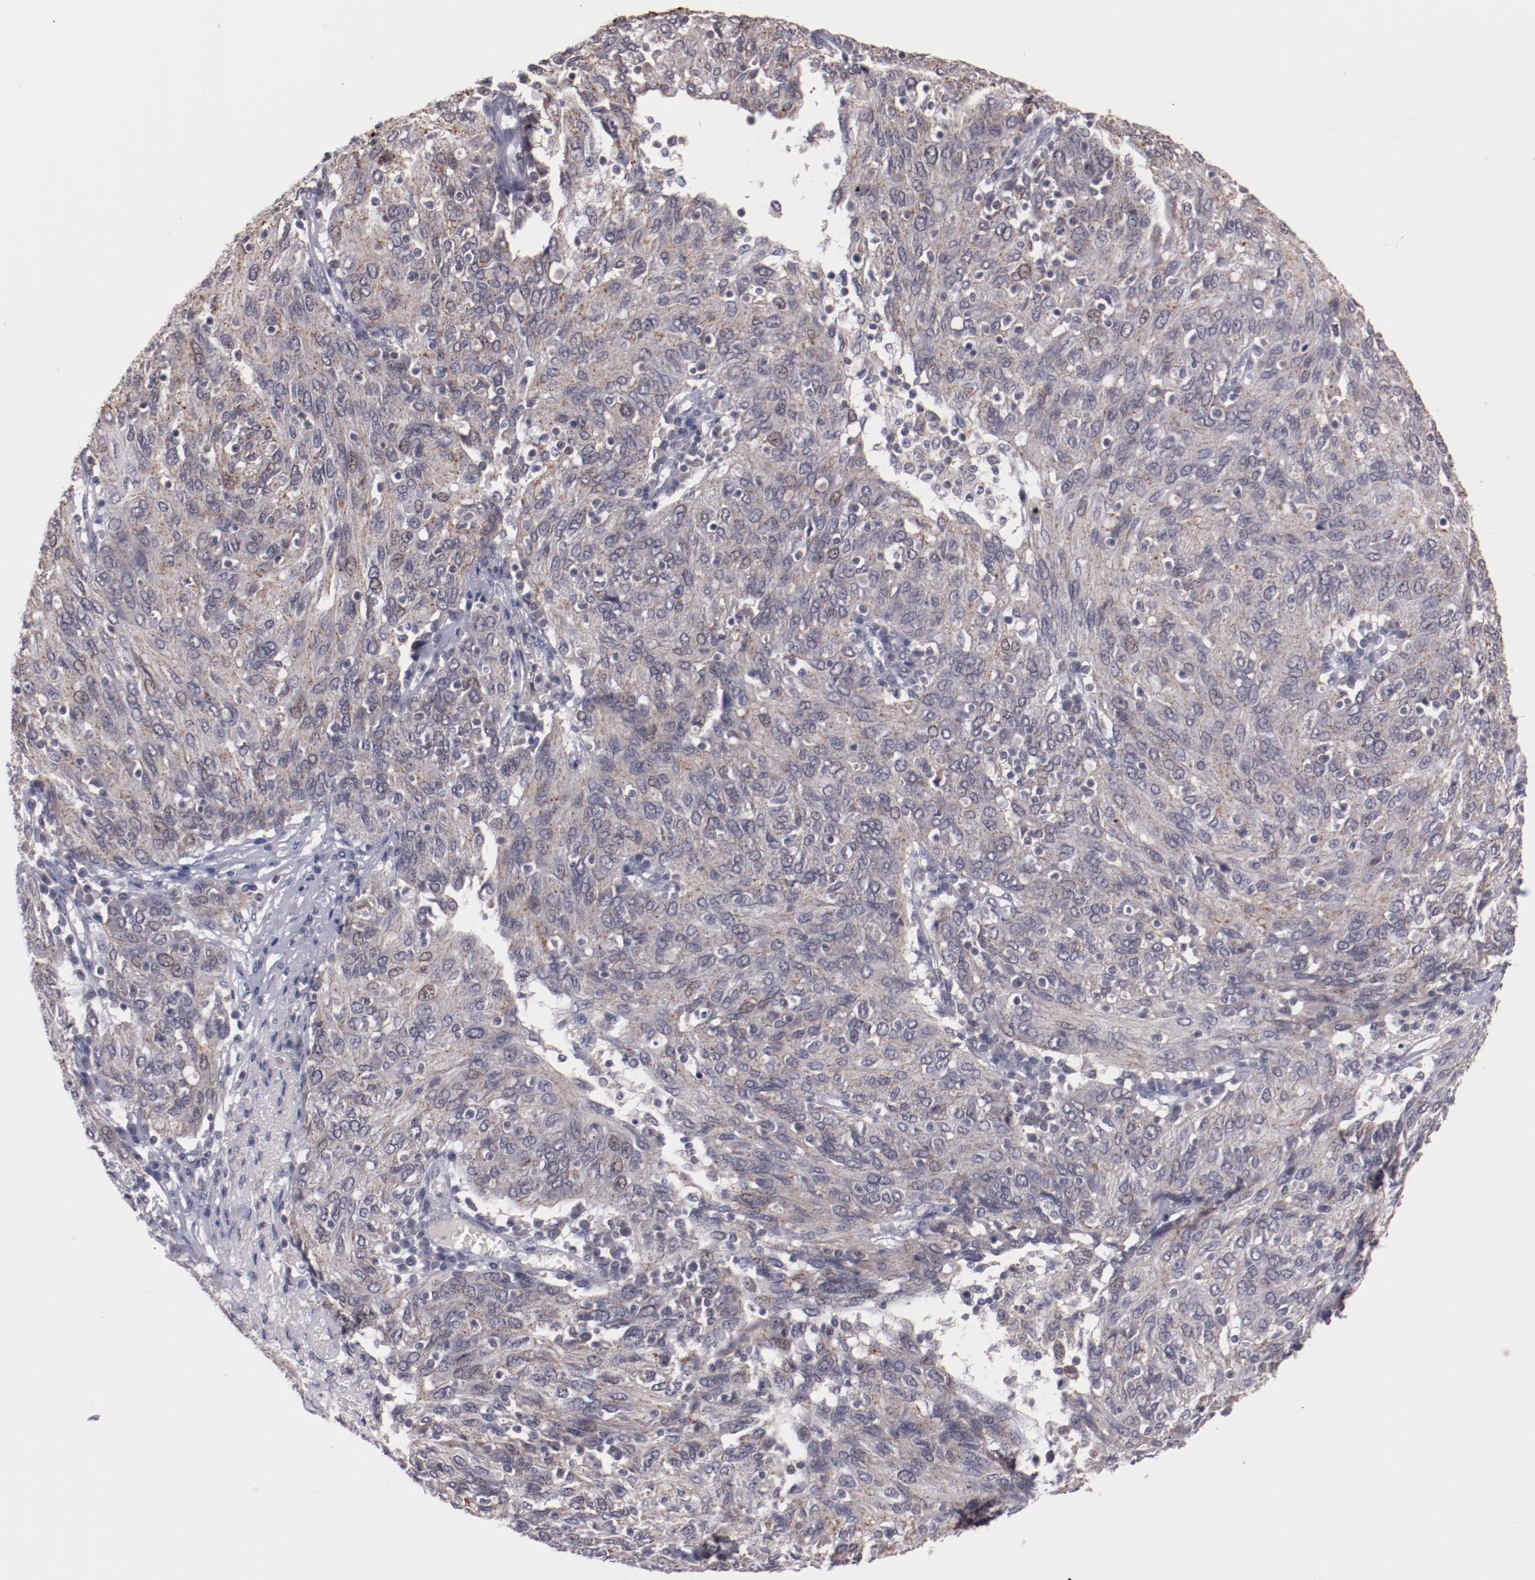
{"staining": {"intensity": "weak", "quantity": ">75%", "location": "cytoplasmic/membranous"}, "tissue": "ovarian cancer", "cell_type": "Tumor cells", "image_type": "cancer", "snomed": [{"axis": "morphology", "description": "Carcinoma, endometroid"}, {"axis": "topography", "description": "Ovary"}], "caption": "Protein analysis of ovarian endometroid carcinoma tissue exhibits weak cytoplasmic/membranous staining in approximately >75% of tumor cells.", "gene": "SYP", "patient": {"sex": "female", "age": 50}}